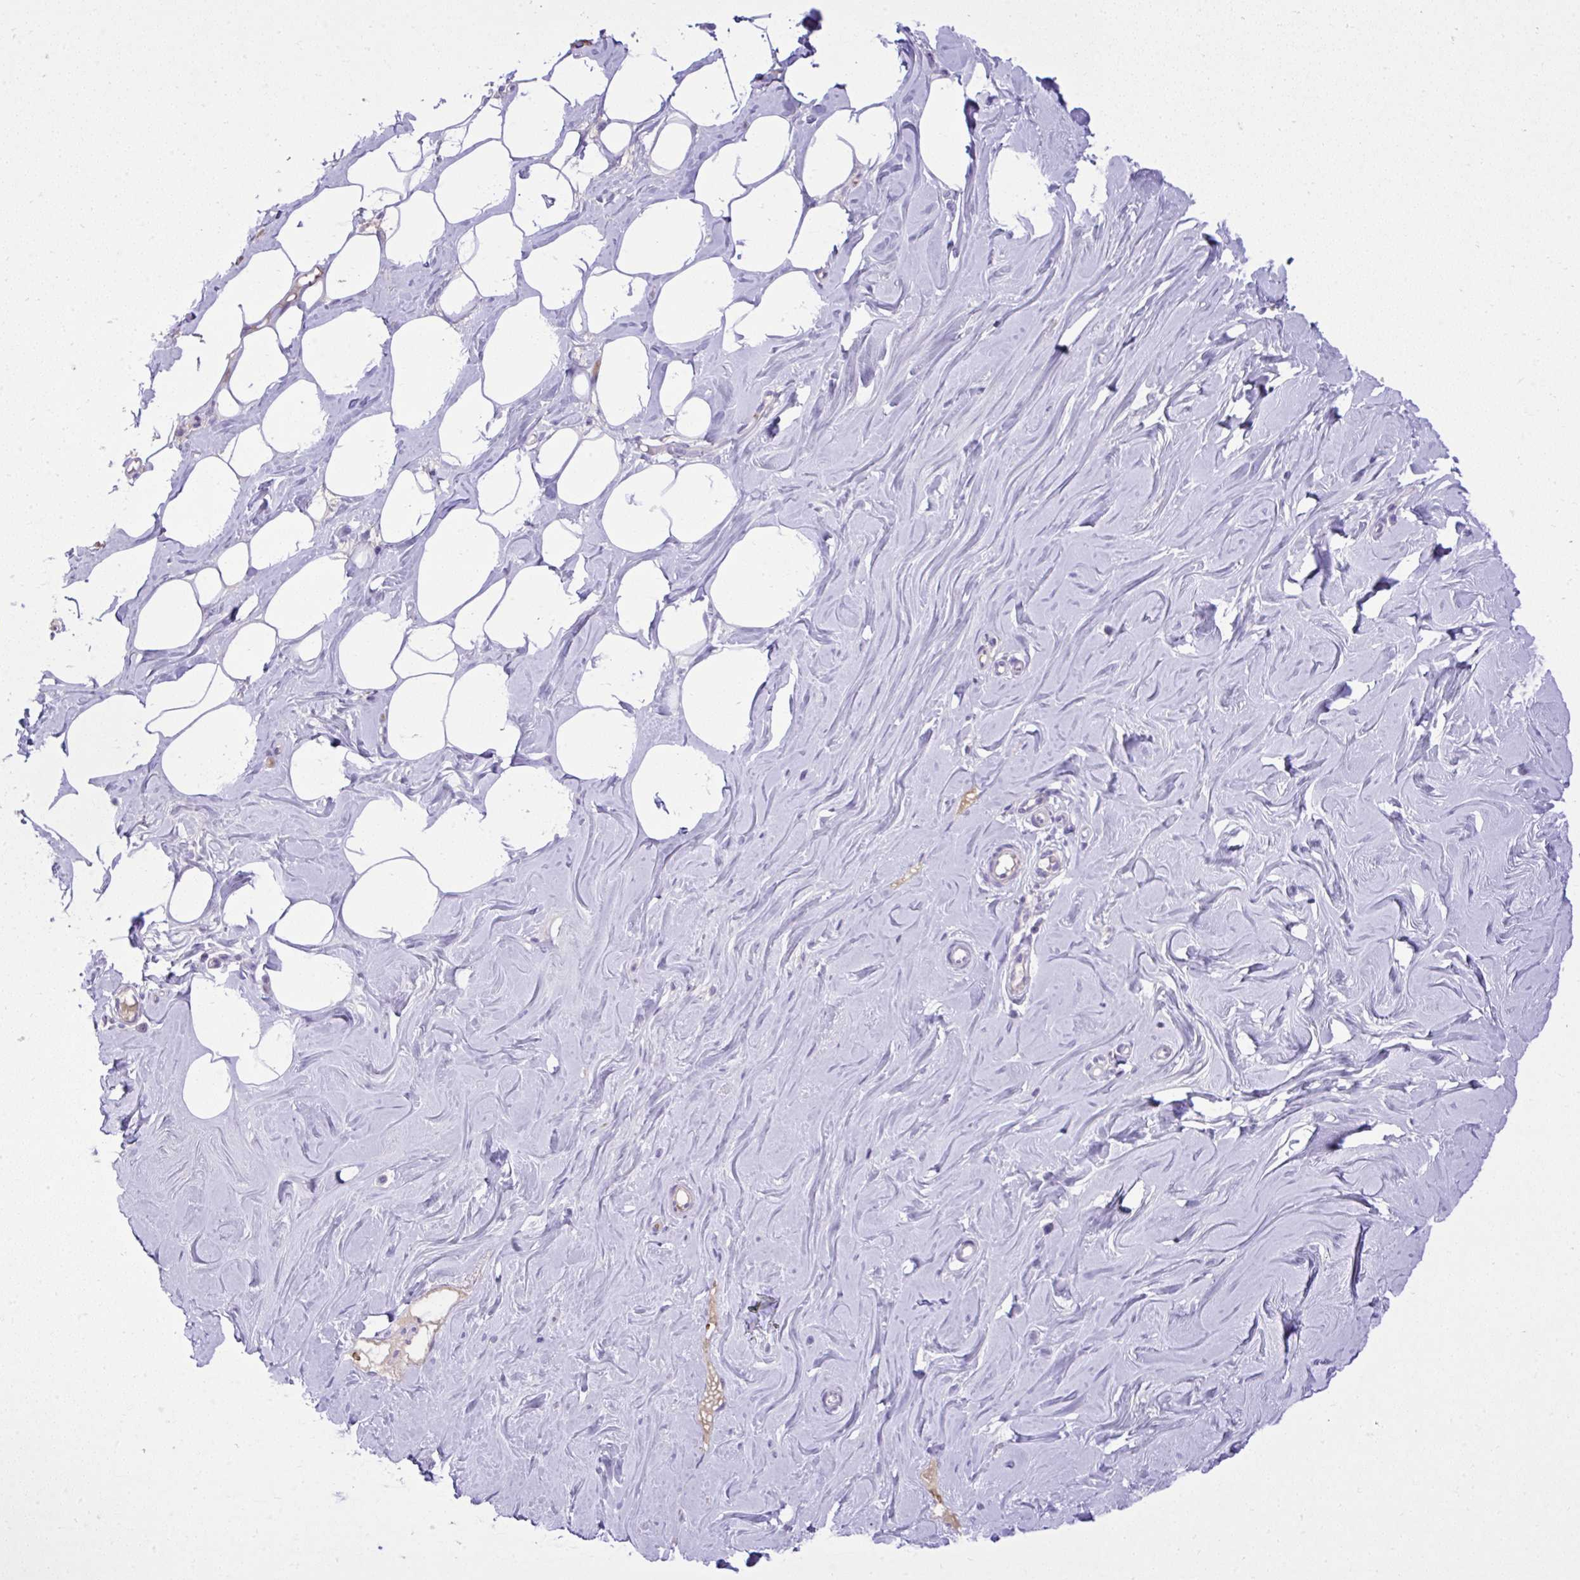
{"staining": {"intensity": "negative", "quantity": "none", "location": "none"}, "tissue": "breast", "cell_type": "Adipocytes", "image_type": "normal", "snomed": [{"axis": "morphology", "description": "Normal tissue, NOS"}, {"axis": "topography", "description": "Breast"}], "caption": "DAB (3,3'-diaminobenzidine) immunohistochemical staining of unremarkable human breast displays no significant positivity in adipocytes. (Brightfield microscopy of DAB (3,3'-diaminobenzidine) immunohistochemistry at high magnification).", "gene": "PITPNM3", "patient": {"sex": "female", "age": 27}}